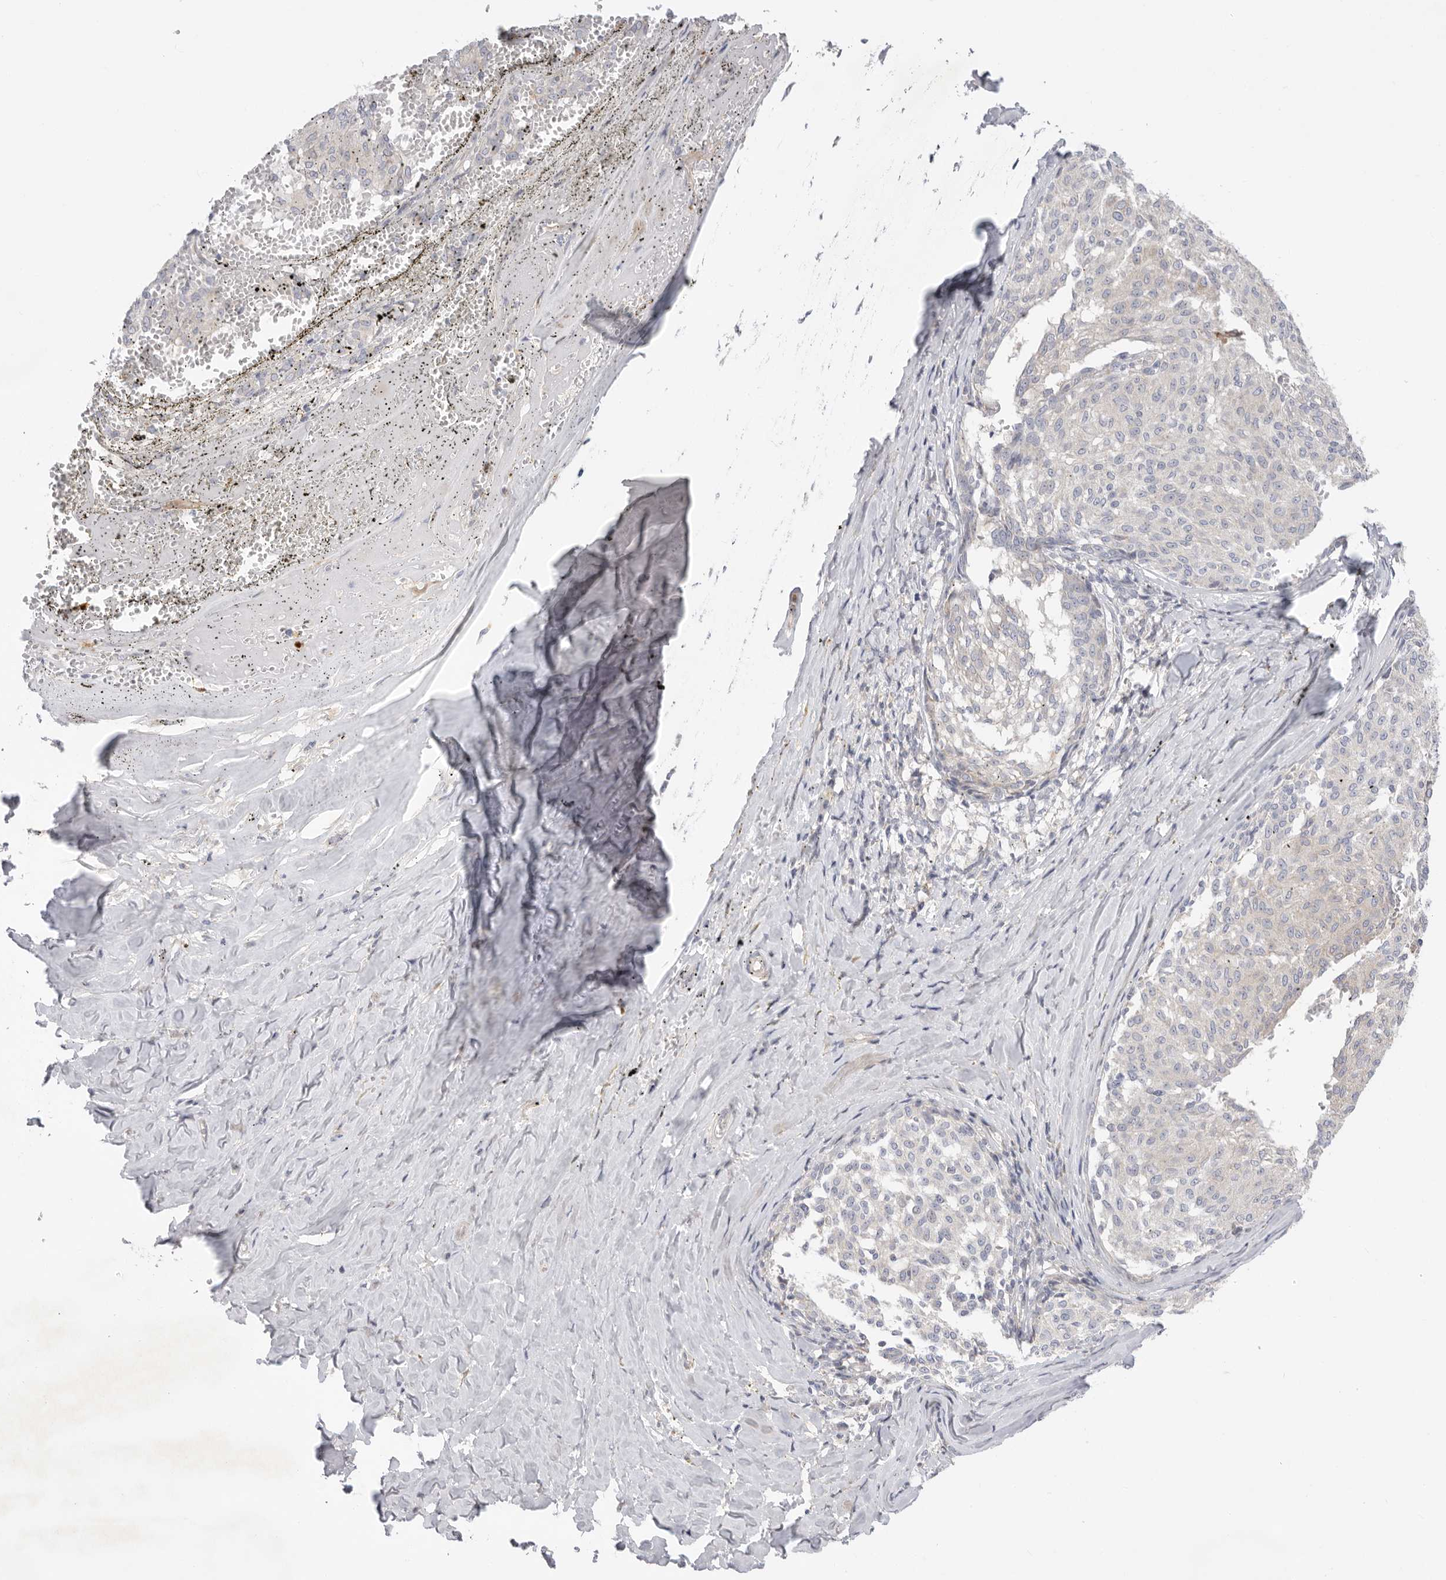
{"staining": {"intensity": "negative", "quantity": "none", "location": "none"}, "tissue": "melanoma", "cell_type": "Tumor cells", "image_type": "cancer", "snomed": [{"axis": "morphology", "description": "Malignant melanoma, NOS"}, {"axis": "topography", "description": "Skin"}], "caption": "Immunohistochemical staining of malignant melanoma demonstrates no significant positivity in tumor cells.", "gene": "USH1C", "patient": {"sex": "female", "age": 72}}